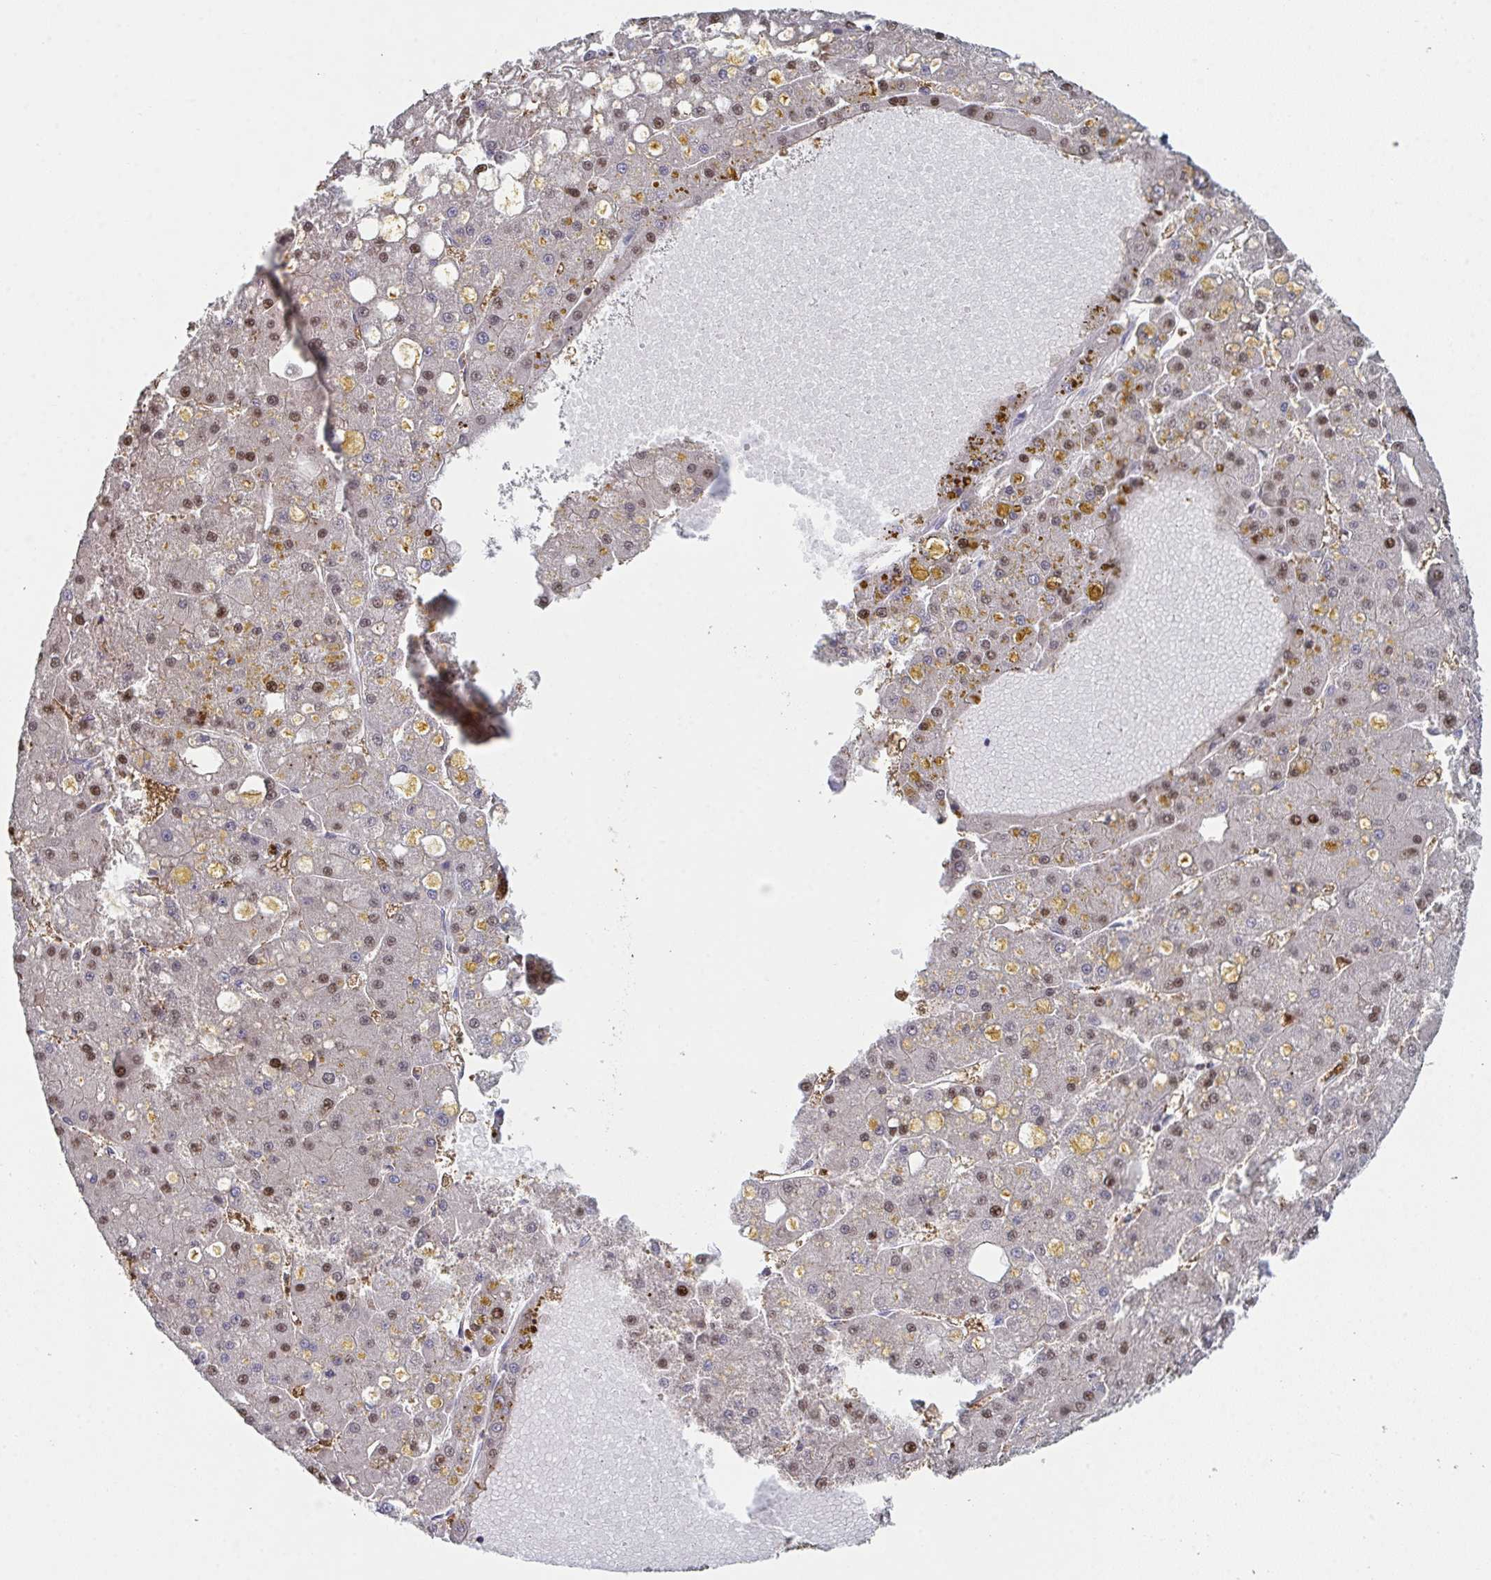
{"staining": {"intensity": "weak", "quantity": "25%-75%", "location": "nuclear"}, "tissue": "liver cancer", "cell_type": "Tumor cells", "image_type": "cancer", "snomed": [{"axis": "morphology", "description": "Carcinoma, Hepatocellular, NOS"}, {"axis": "topography", "description": "Liver"}], "caption": "Protein staining of liver hepatocellular carcinoma tissue reveals weak nuclear positivity in approximately 25%-75% of tumor cells.", "gene": "ACD", "patient": {"sex": "male", "age": 67}}